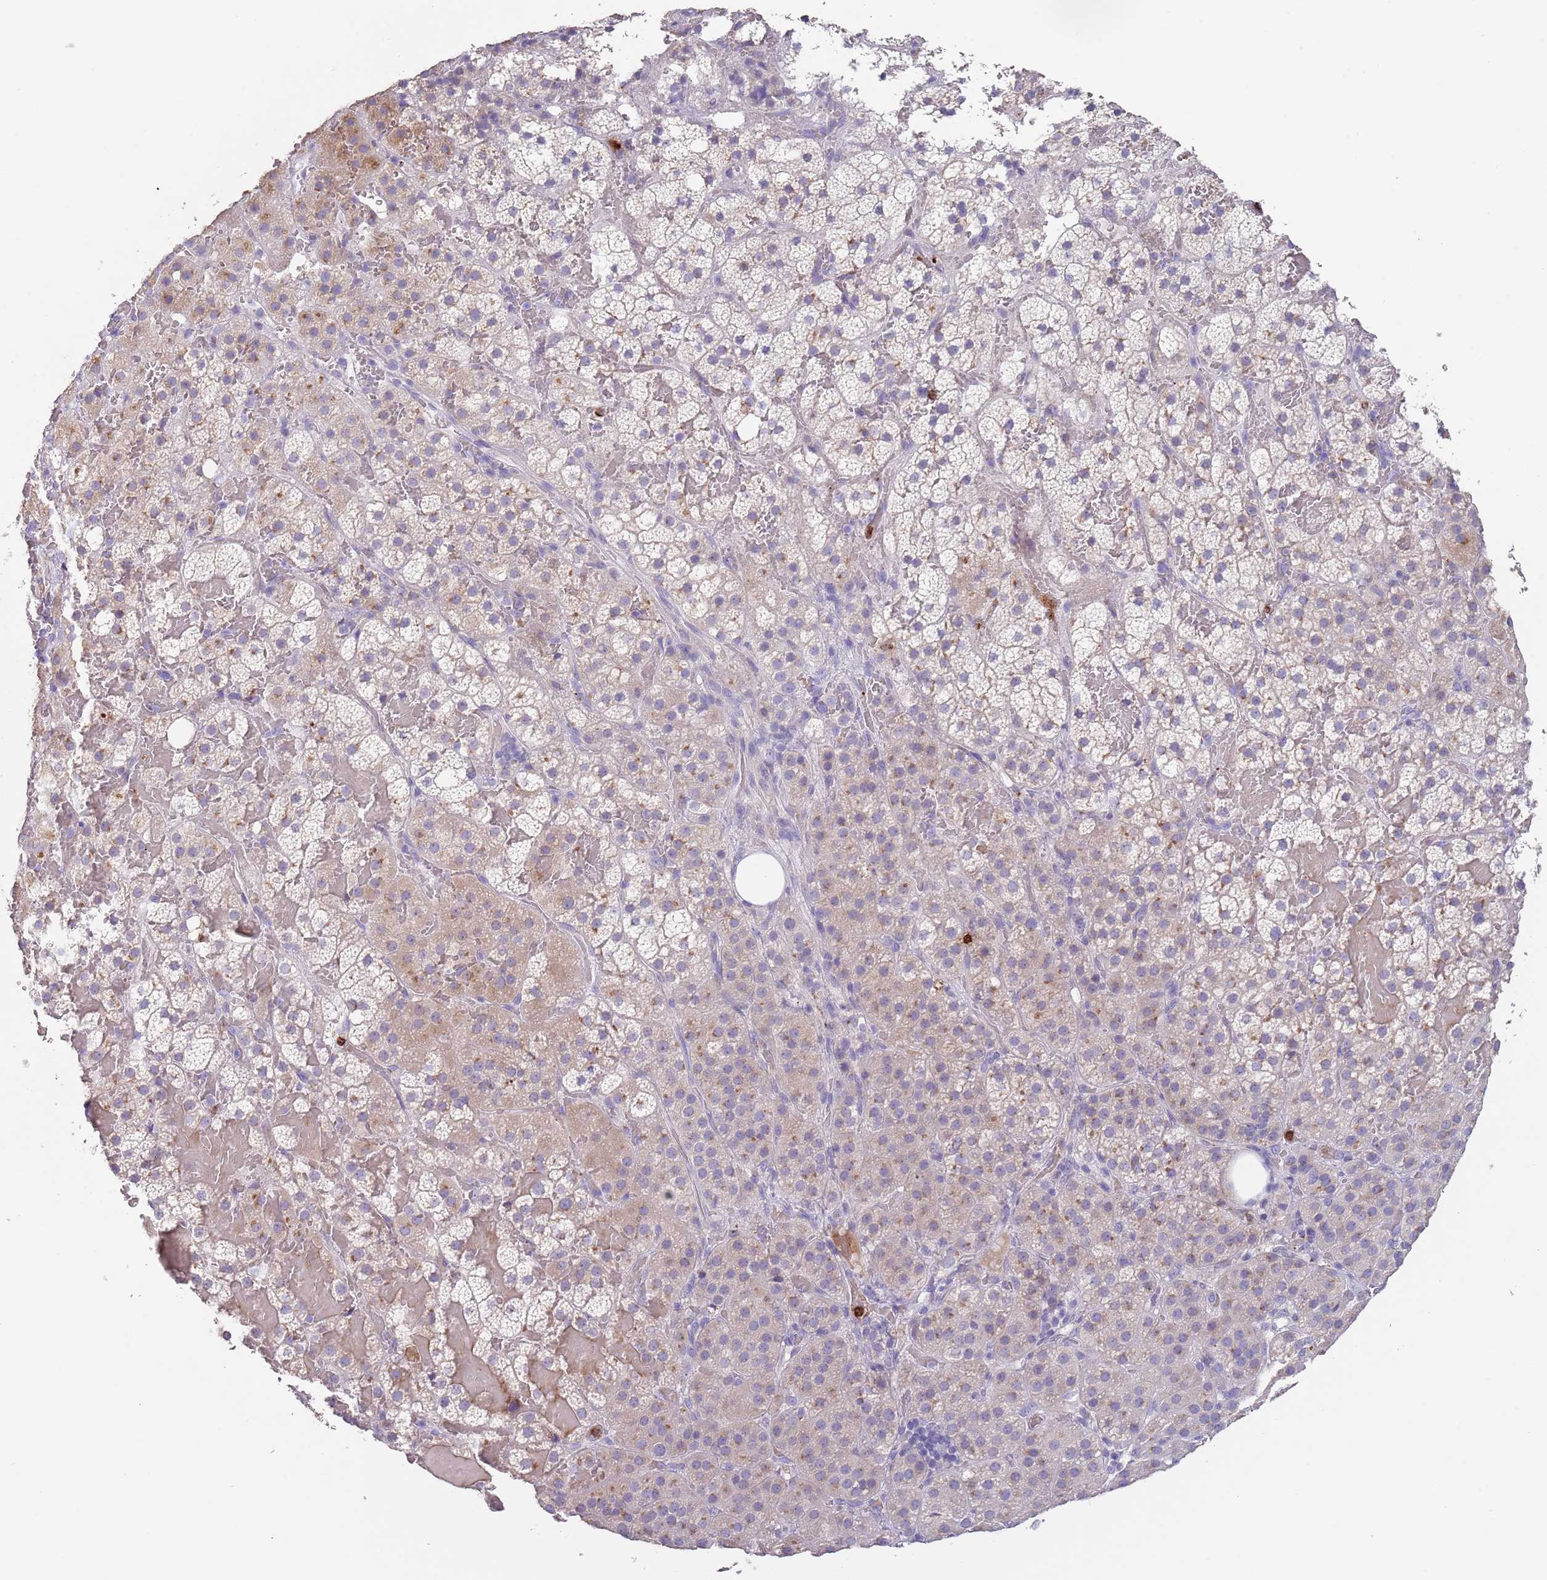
{"staining": {"intensity": "moderate", "quantity": "<25%", "location": "cytoplasmic/membranous"}, "tissue": "adrenal gland", "cell_type": "Glandular cells", "image_type": "normal", "snomed": [{"axis": "morphology", "description": "Normal tissue, NOS"}, {"axis": "topography", "description": "Adrenal gland"}], "caption": "The immunohistochemical stain labels moderate cytoplasmic/membranous positivity in glandular cells of unremarkable adrenal gland.", "gene": "TMEM251", "patient": {"sex": "female", "age": 59}}